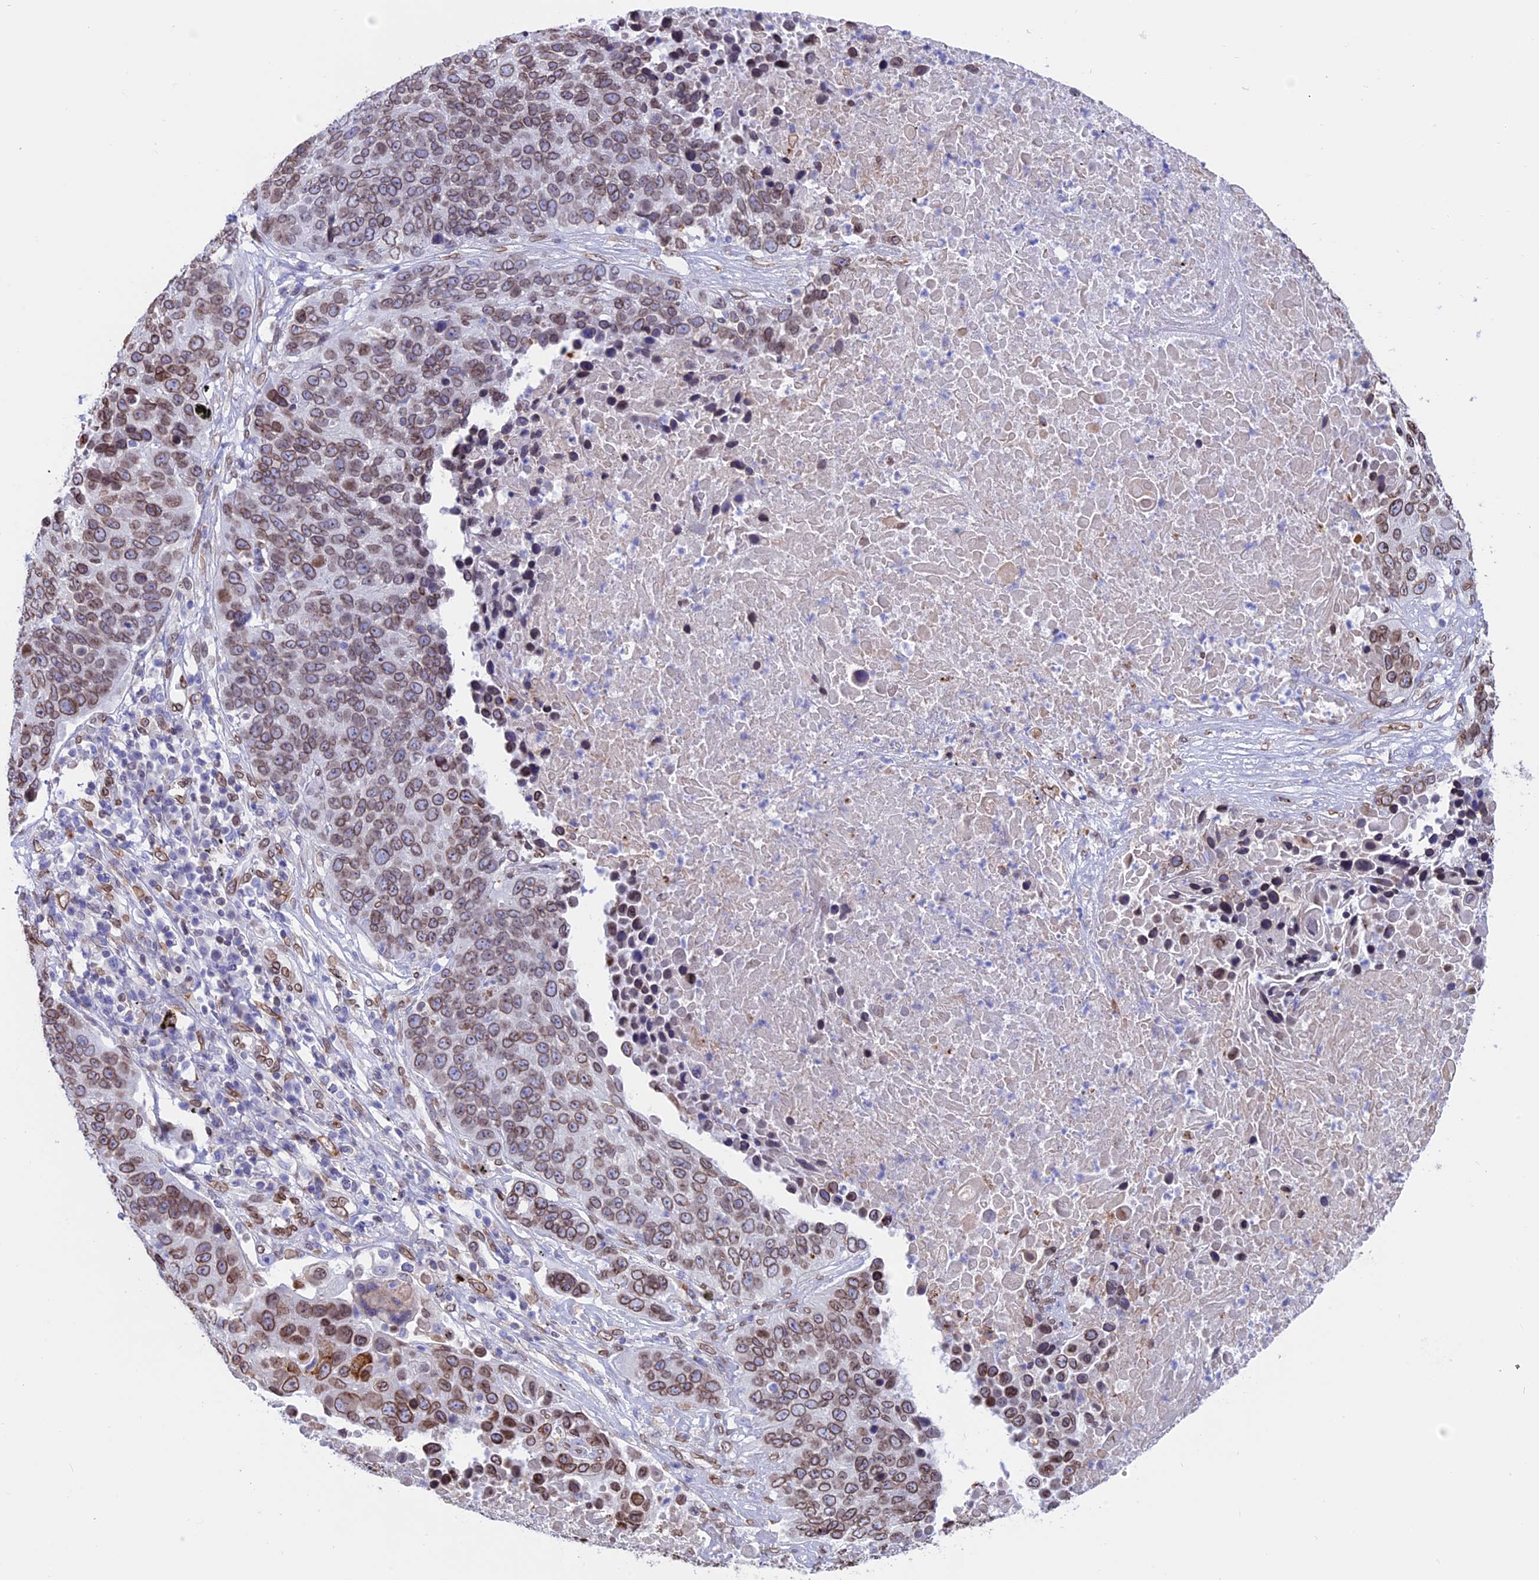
{"staining": {"intensity": "moderate", "quantity": ">75%", "location": "cytoplasmic/membranous,nuclear"}, "tissue": "lung cancer", "cell_type": "Tumor cells", "image_type": "cancer", "snomed": [{"axis": "morphology", "description": "Squamous cell carcinoma, NOS"}, {"axis": "topography", "description": "Lung"}], "caption": "DAB immunohistochemical staining of human lung squamous cell carcinoma reveals moderate cytoplasmic/membranous and nuclear protein staining in about >75% of tumor cells. The staining is performed using DAB brown chromogen to label protein expression. The nuclei are counter-stained blue using hematoxylin.", "gene": "TMPRSS7", "patient": {"sex": "male", "age": 66}}